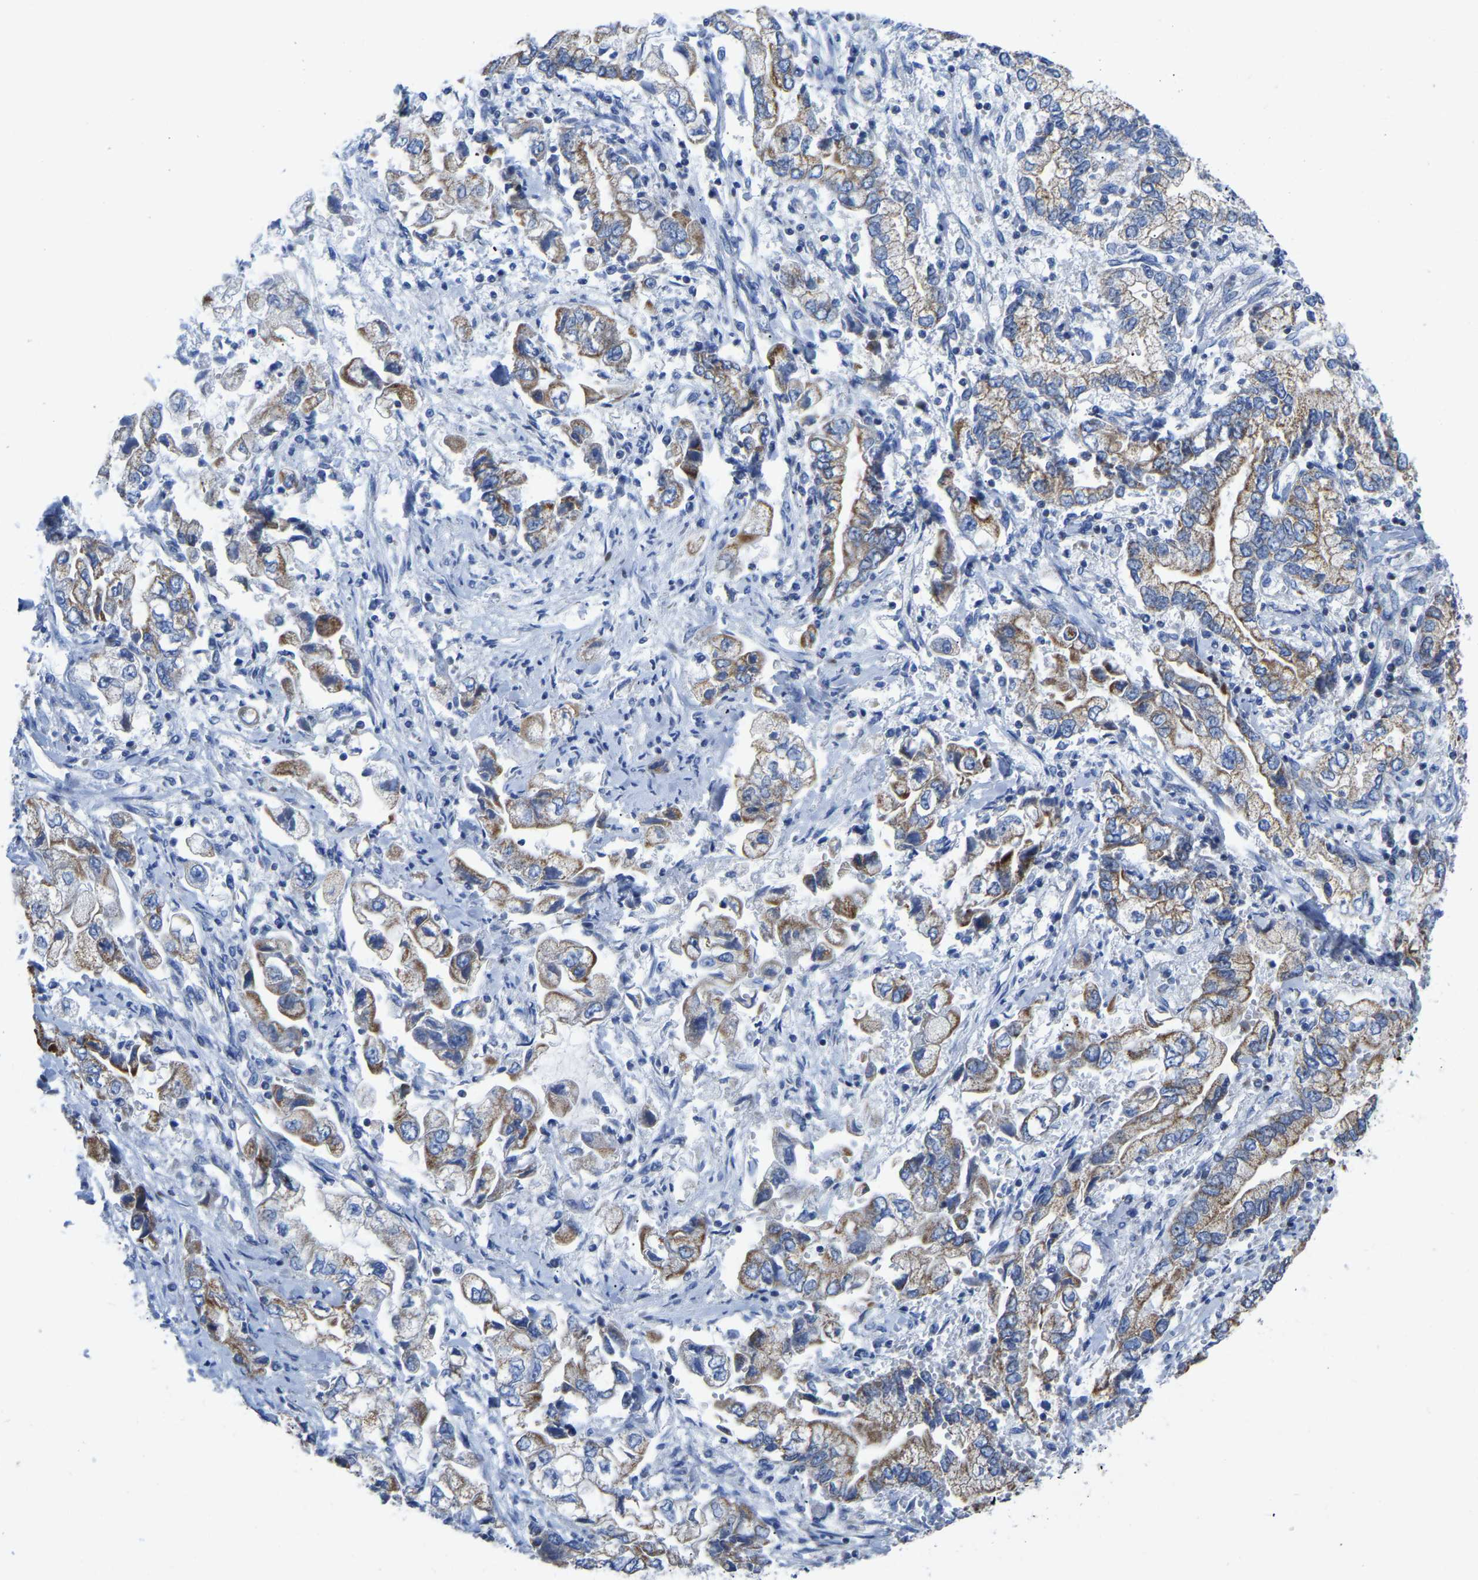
{"staining": {"intensity": "moderate", "quantity": ">75%", "location": "cytoplasmic/membranous"}, "tissue": "stomach cancer", "cell_type": "Tumor cells", "image_type": "cancer", "snomed": [{"axis": "morphology", "description": "Normal tissue, NOS"}, {"axis": "morphology", "description": "Adenocarcinoma, NOS"}, {"axis": "topography", "description": "Stomach"}], "caption": "Human adenocarcinoma (stomach) stained for a protein (brown) exhibits moderate cytoplasmic/membranous positive positivity in about >75% of tumor cells.", "gene": "ETFA", "patient": {"sex": "male", "age": 62}}